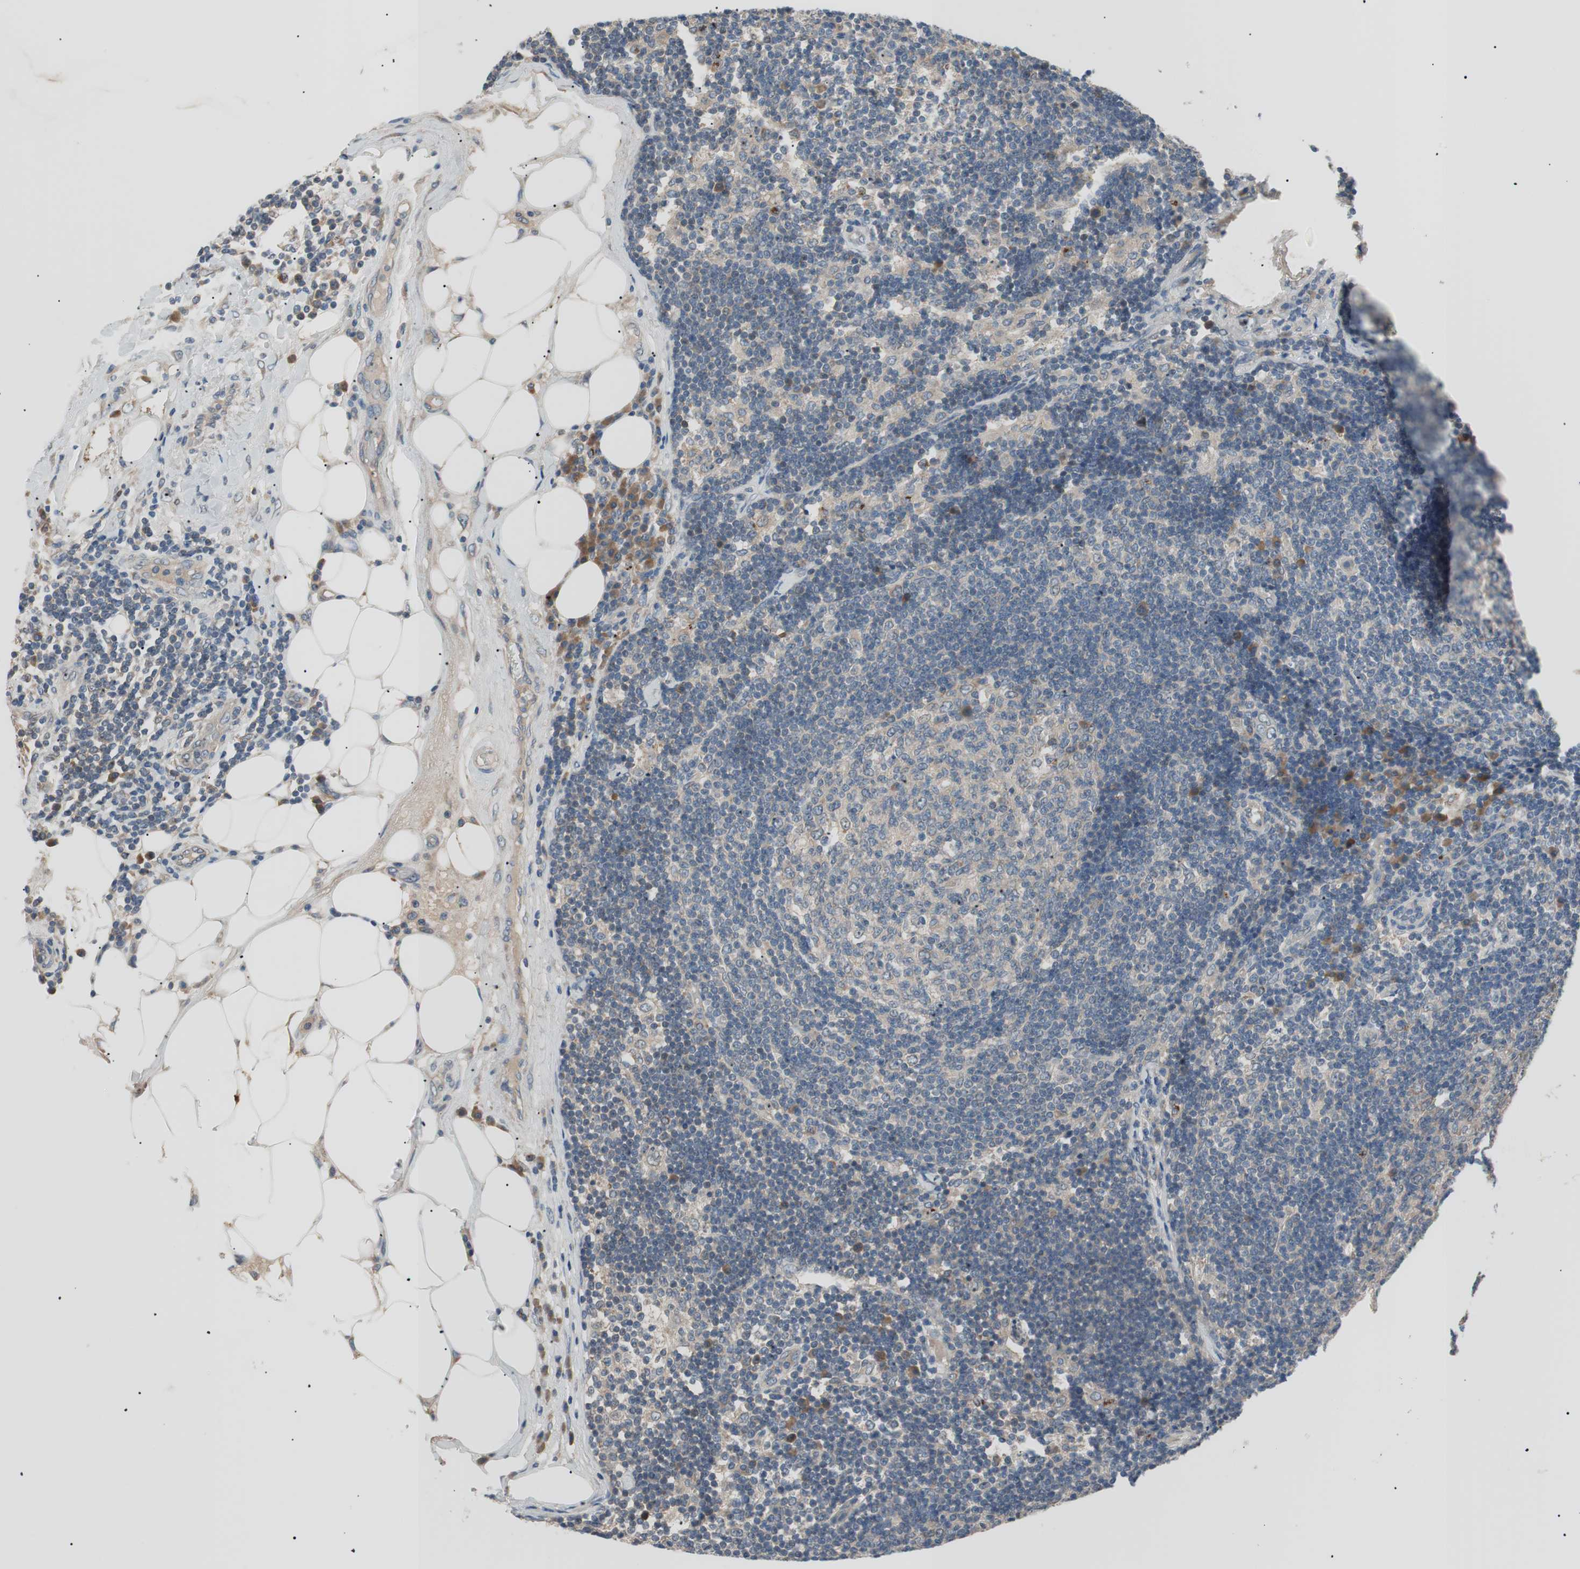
{"staining": {"intensity": "weak", "quantity": "<25%", "location": "cytoplasmic/membranous"}, "tissue": "lymph node", "cell_type": "Germinal center cells", "image_type": "normal", "snomed": [{"axis": "morphology", "description": "Normal tissue, NOS"}, {"axis": "morphology", "description": "Squamous cell carcinoma, metastatic, NOS"}, {"axis": "topography", "description": "Lymph node"}], "caption": "Germinal center cells are negative for brown protein staining in unremarkable lymph node. Brightfield microscopy of immunohistochemistry (IHC) stained with DAB (3,3'-diaminobenzidine) (brown) and hematoxylin (blue), captured at high magnification.", "gene": "FADS2", "patient": {"sex": "female", "age": 53}}